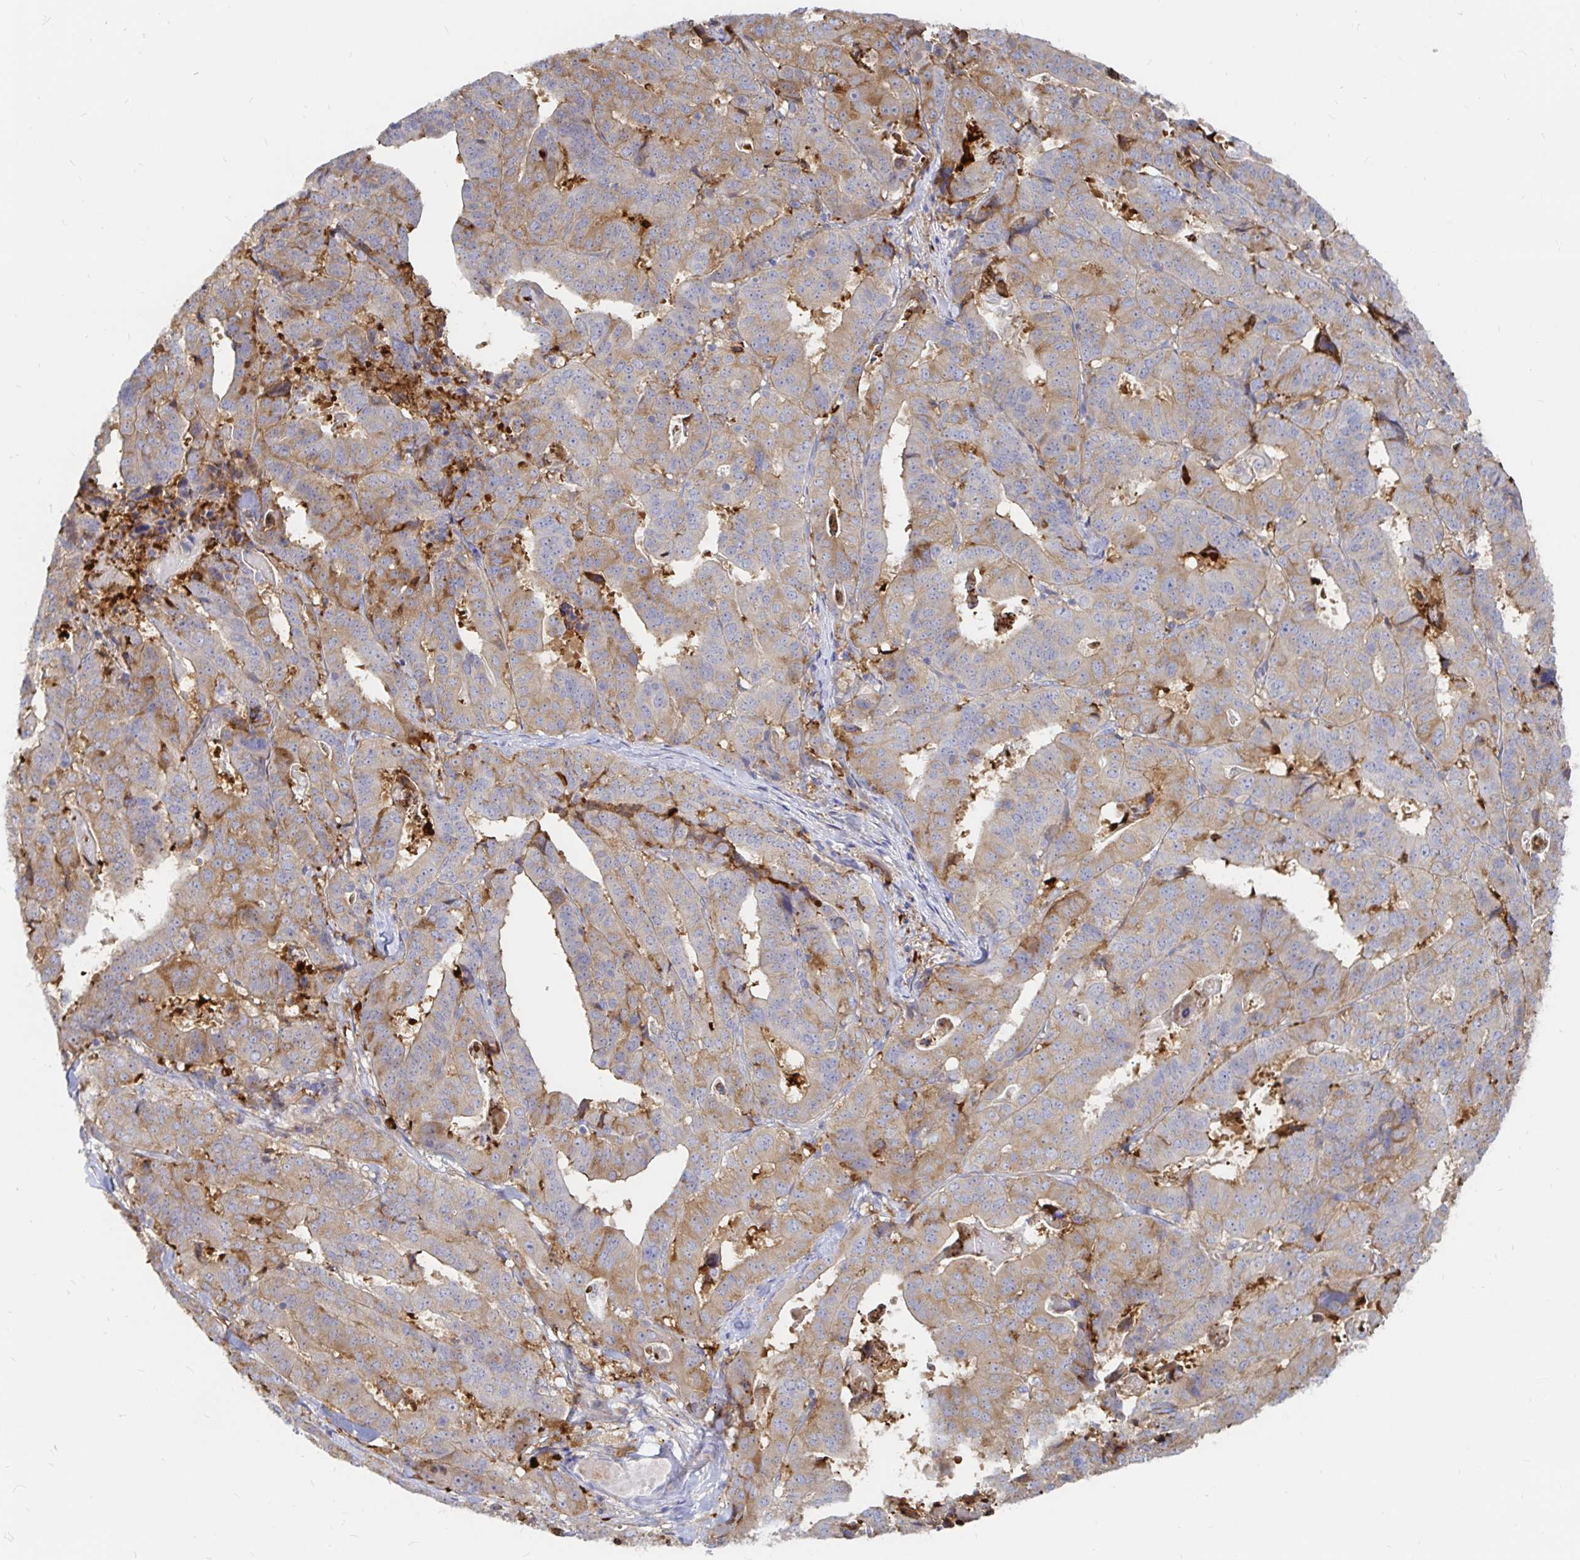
{"staining": {"intensity": "weak", "quantity": ">75%", "location": "cytoplasmic/membranous"}, "tissue": "stomach cancer", "cell_type": "Tumor cells", "image_type": "cancer", "snomed": [{"axis": "morphology", "description": "Adenocarcinoma, NOS"}, {"axis": "topography", "description": "Stomach"}], "caption": "High-magnification brightfield microscopy of adenocarcinoma (stomach) stained with DAB (brown) and counterstained with hematoxylin (blue). tumor cells exhibit weak cytoplasmic/membranous staining is identified in approximately>75% of cells.", "gene": "KCTD19", "patient": {"sex": "male", "age": 48}}